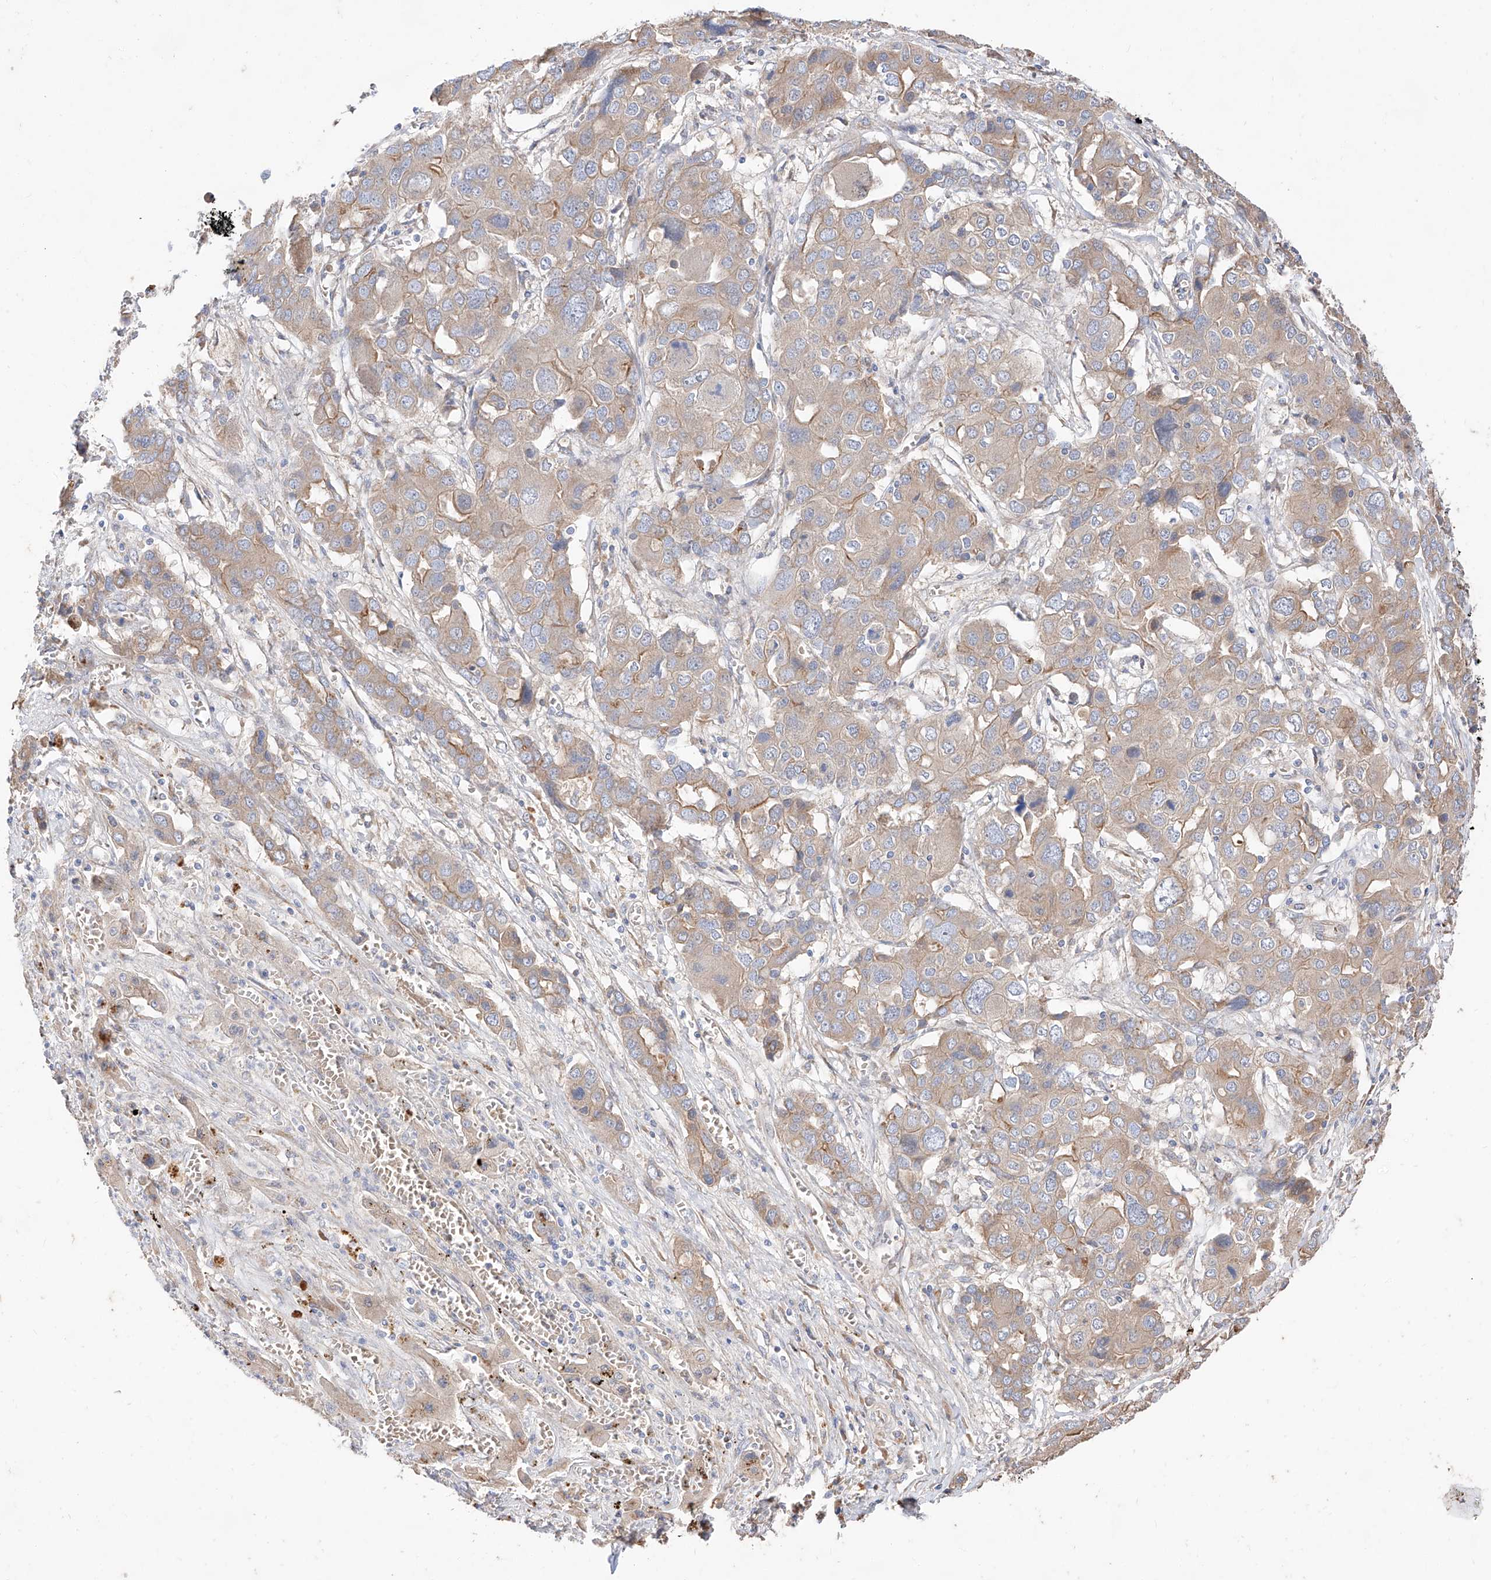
{"staining": {"intensity": "weak", "quantity": ">75%", "location": "cytoplasmic/membranous"}, "tissue": "liver cancer", "cell_type": "Tumor cells", "image_type": "cancer", "snomed": [{"axis": "morphology", "description": "Cholangiocarcinoma"}, {"axis": "topography", "description": "Liver"}], "caption": "An image of human liver cancer stained for a protein exhibits weak cytoplasmic/membranous brown staining in tumor cells.", "gene": "DIRAS3", "patient": {"sex": "male", "age": 67}}